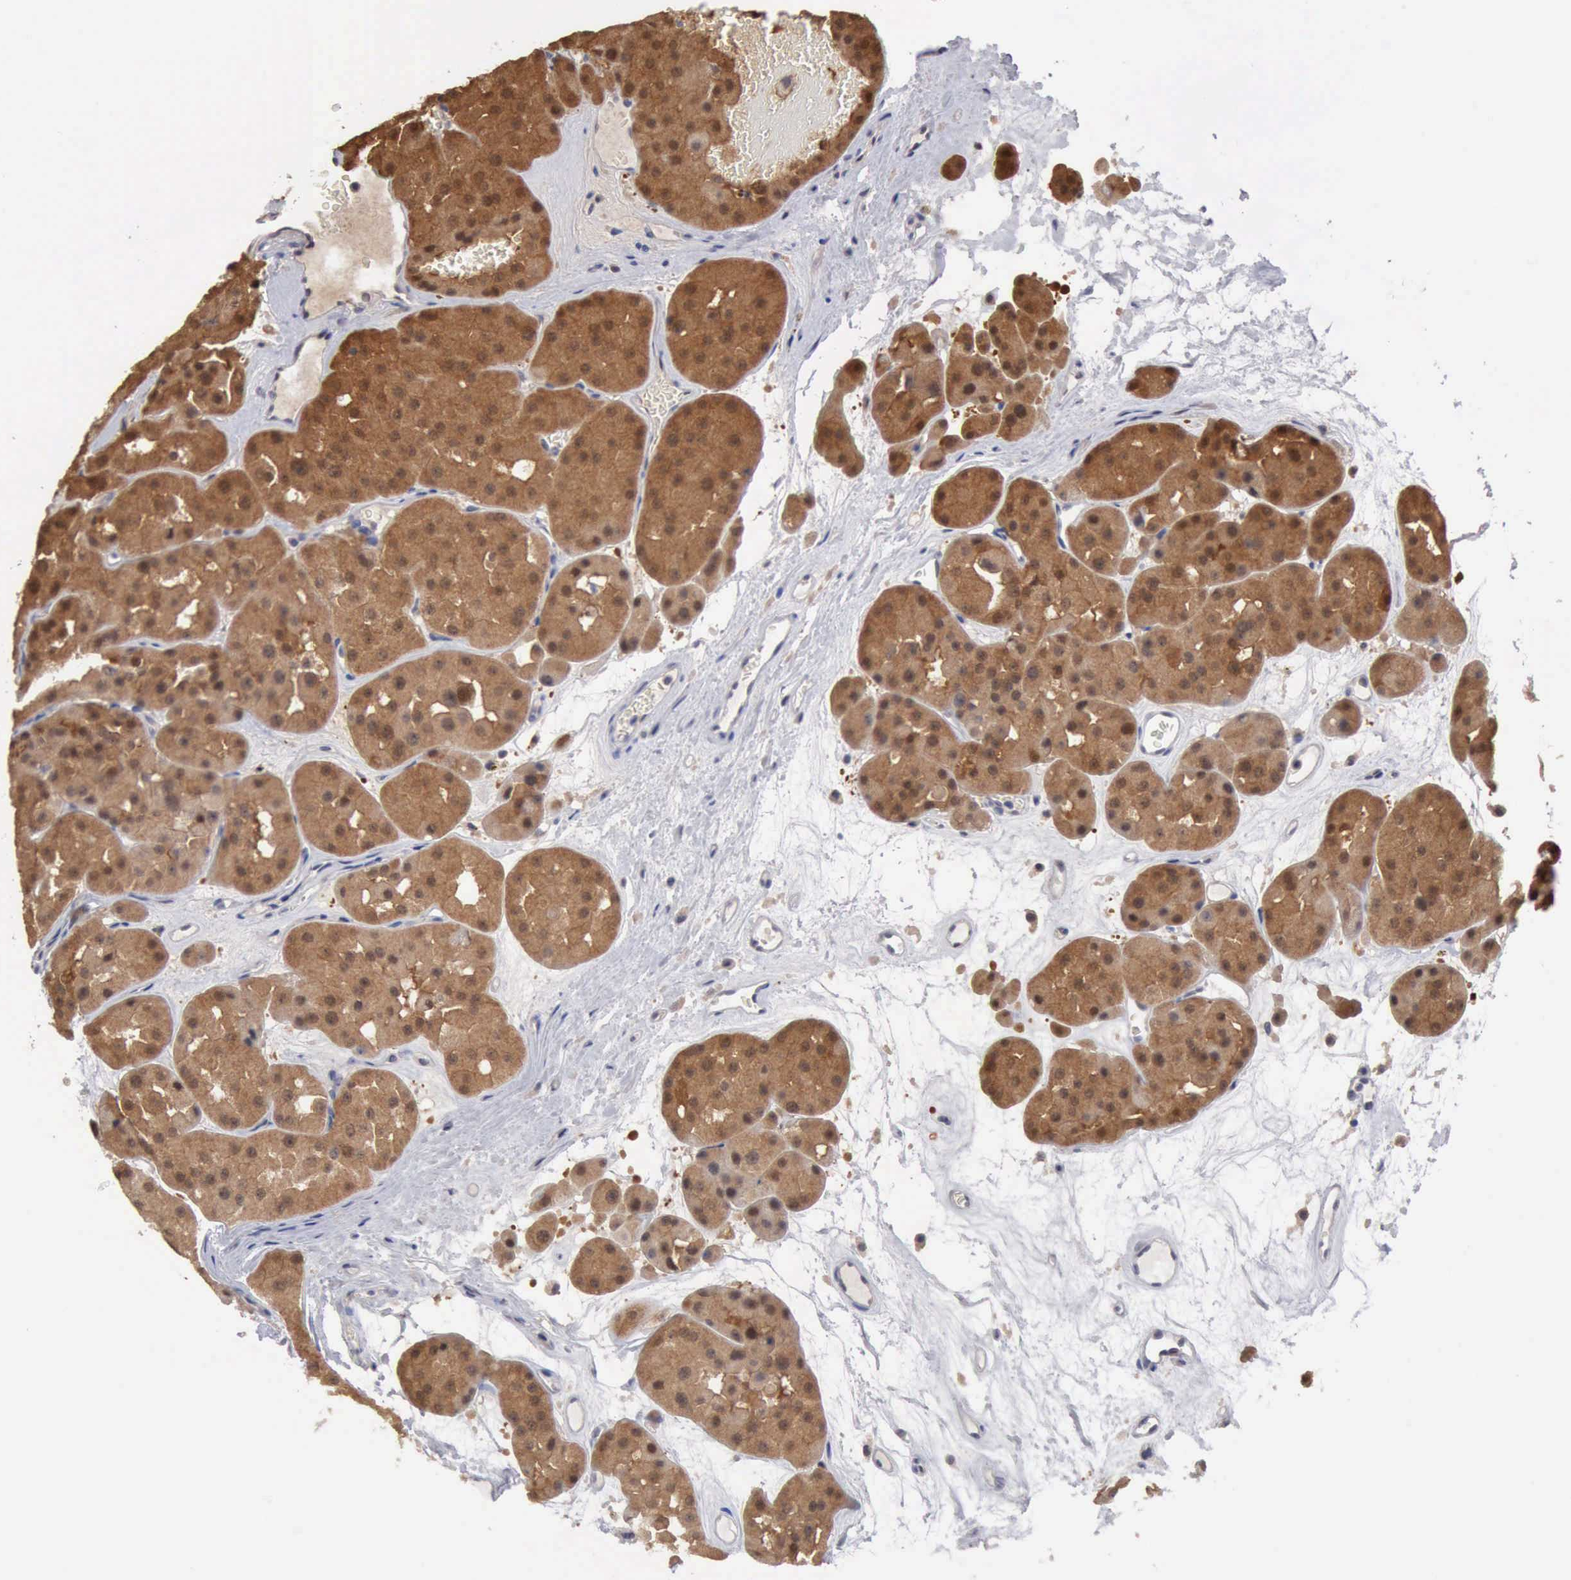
{"staining": {"intensity": "strong", "quantity": ">75%", "location": "cytoplasmic/membranous"}, "tissue": "renal cancer", "cell_type": "Tumor cells", "image_type": "cancer", "snomed": [{"axis": "morphology", "description": "Adenocarcinoma, uncertain malignant potential"}, {"axis": "topography", "description": "Kidney"}], "caption": "Renal cancer stained for a protein demonstrates strong cytoplasmic/membranous positivity in tumor cells. (DAB = brown stain, brightfield microscopy at high magnification).", "gene": "PTGR2", "patient": {"sex": "male", "age": 63}}